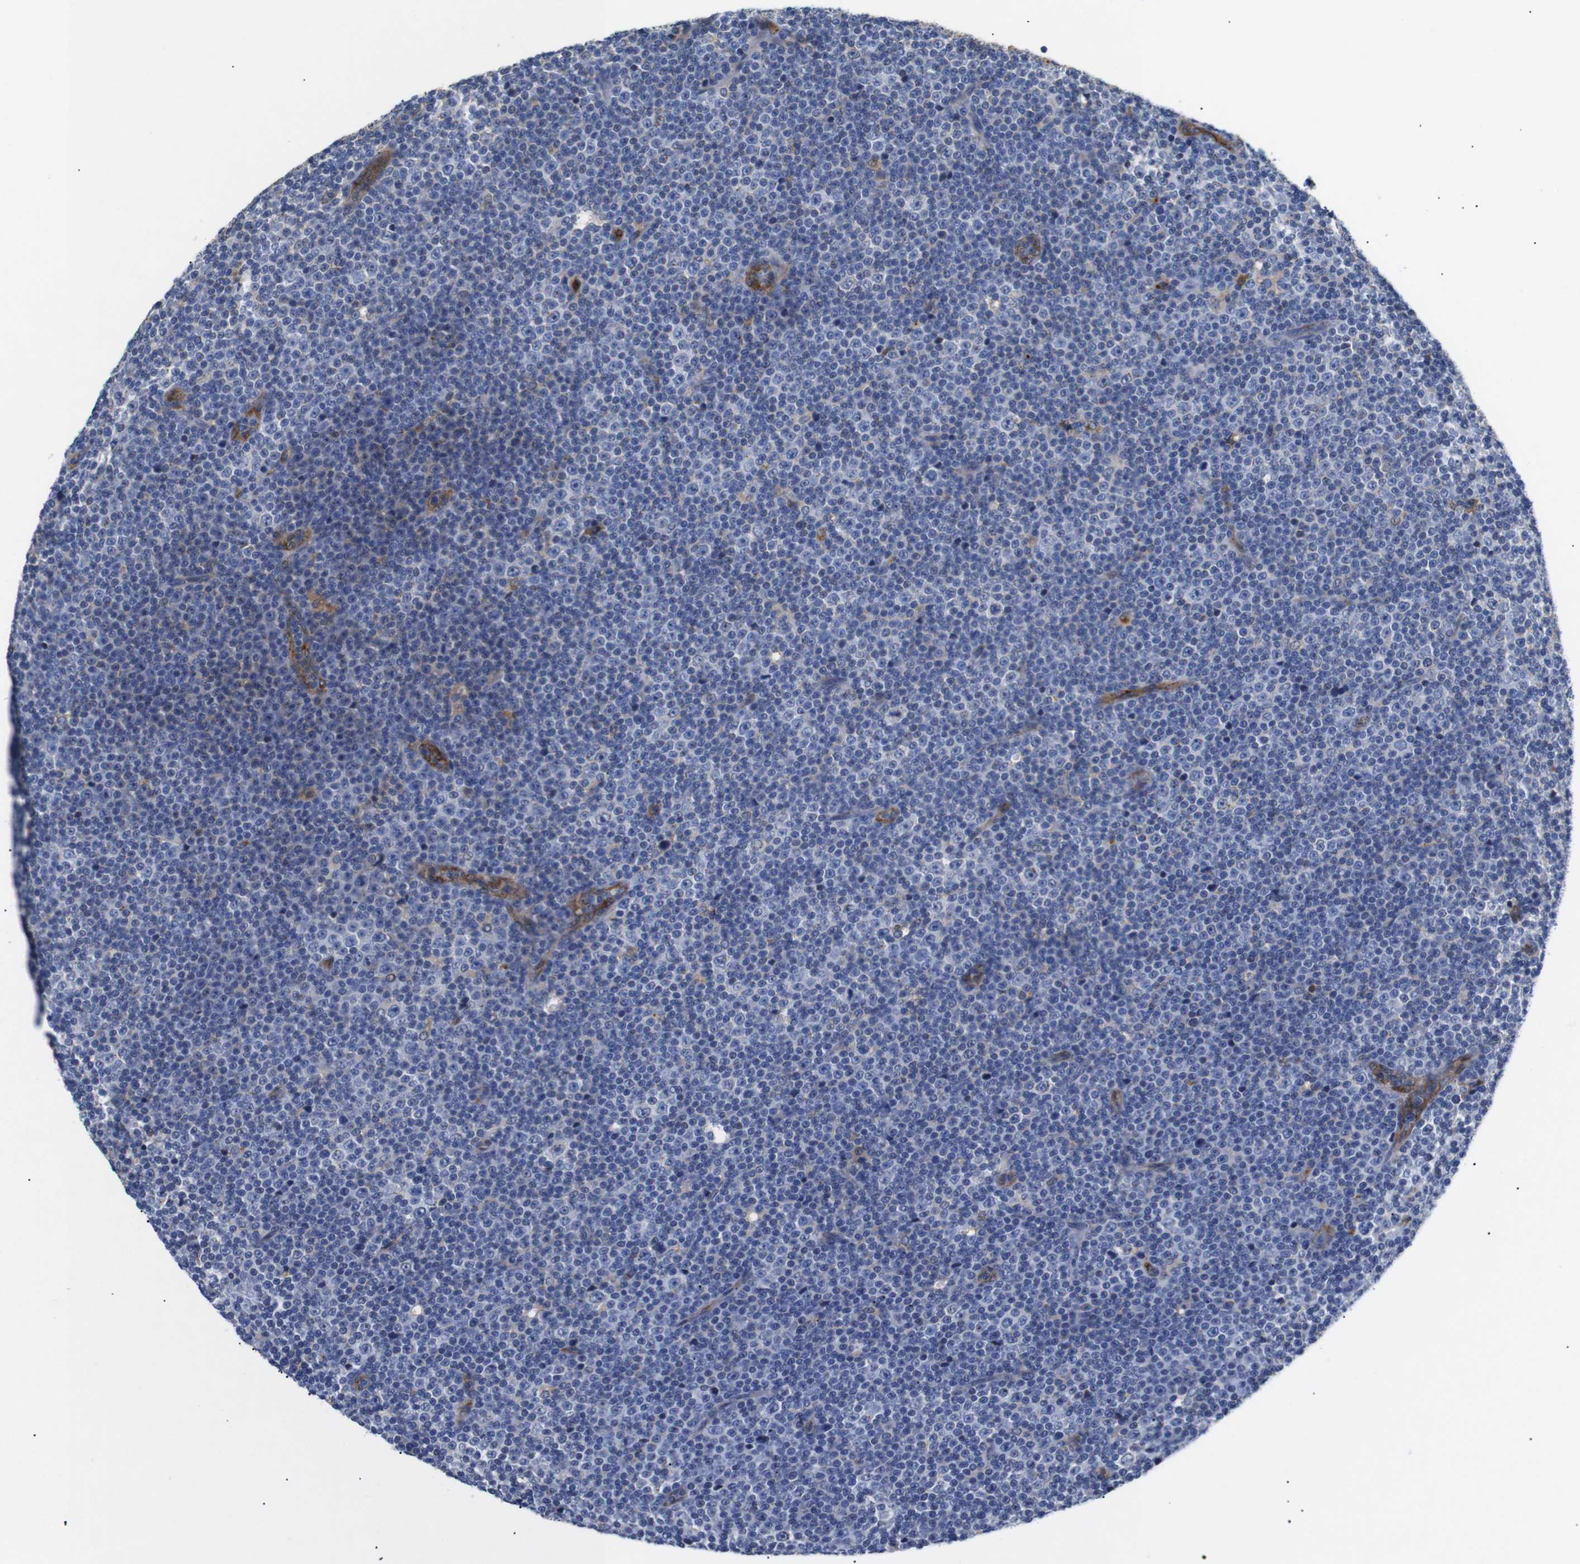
{"staining": {"intensity": "negative", "quantity": "none", "location": "none"}, "tissue": "lymphoma", "cell_type": "Tumor cells", "image_type": "cancer", "snomed": [{"axis": "morphology", "description": "Malignant lymphoma, non-Hodgkin's type, Low grade"}, {"axis": "topography", "description": "Lymph node"}], "caption": "This is an immunohistochemistry (IHC) micrograph of malignant lymphoma, non-Hodgkin's type (low-grade). There is no positivity in tumor cells.", "gene": "SDCBP", "patient": {"sex": "female", "age": 67}}